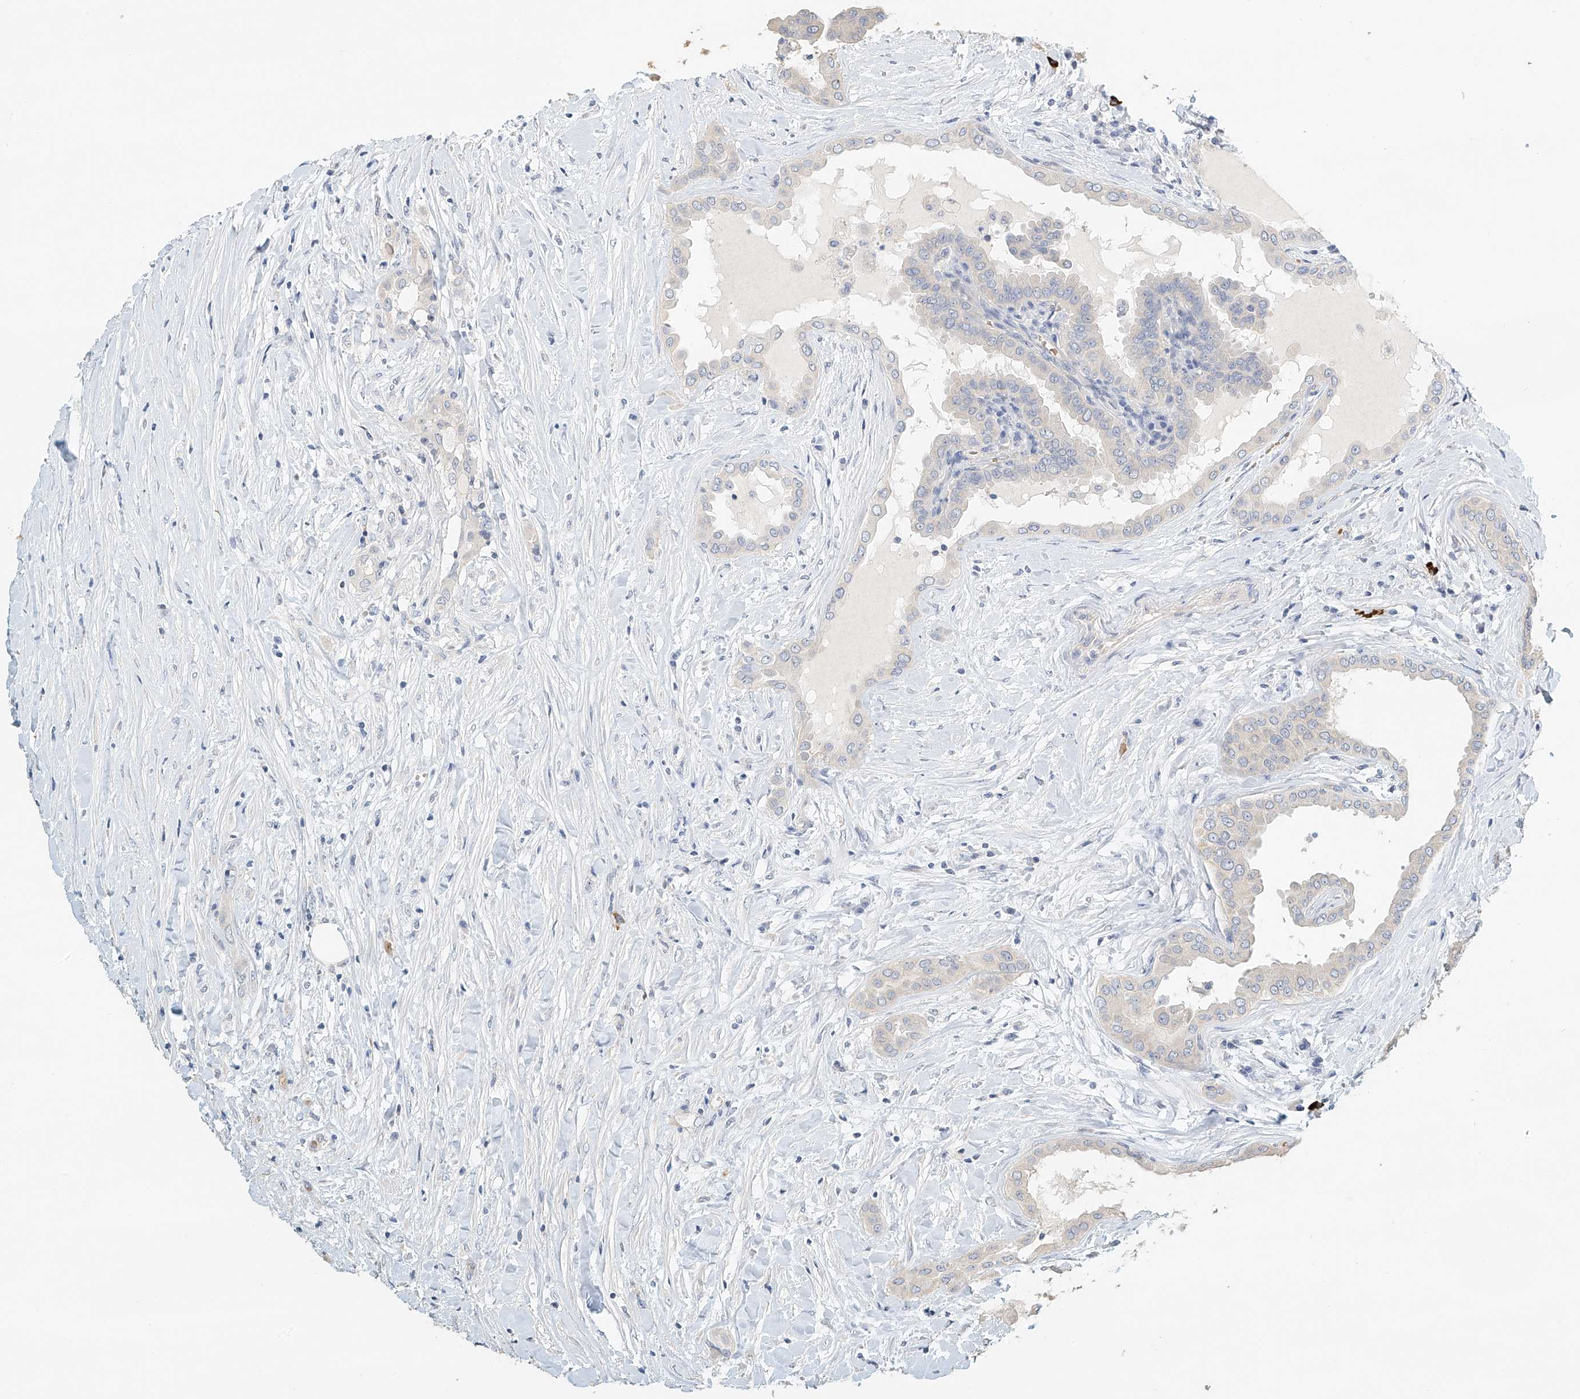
{"staining": {"intensity": "negative", "quantity": "none", "location": "none"}, "tissue": "thyroid cancer", "cell_type": "Tumor cells", "image_type": "cancer", "snomed": [{"axis": "morphology", "description": "Papillary adenocarcinoma, NOS"}, {"axis": "topography", "description": "Thyroid gland"}], "caption": "Protein analysis of thyroid cancer (papillary adenocarcinoma) shows no significant expression in tumor cells.", "gene": "RCAN3", "patient": {"sex": "male", "age": 33}}